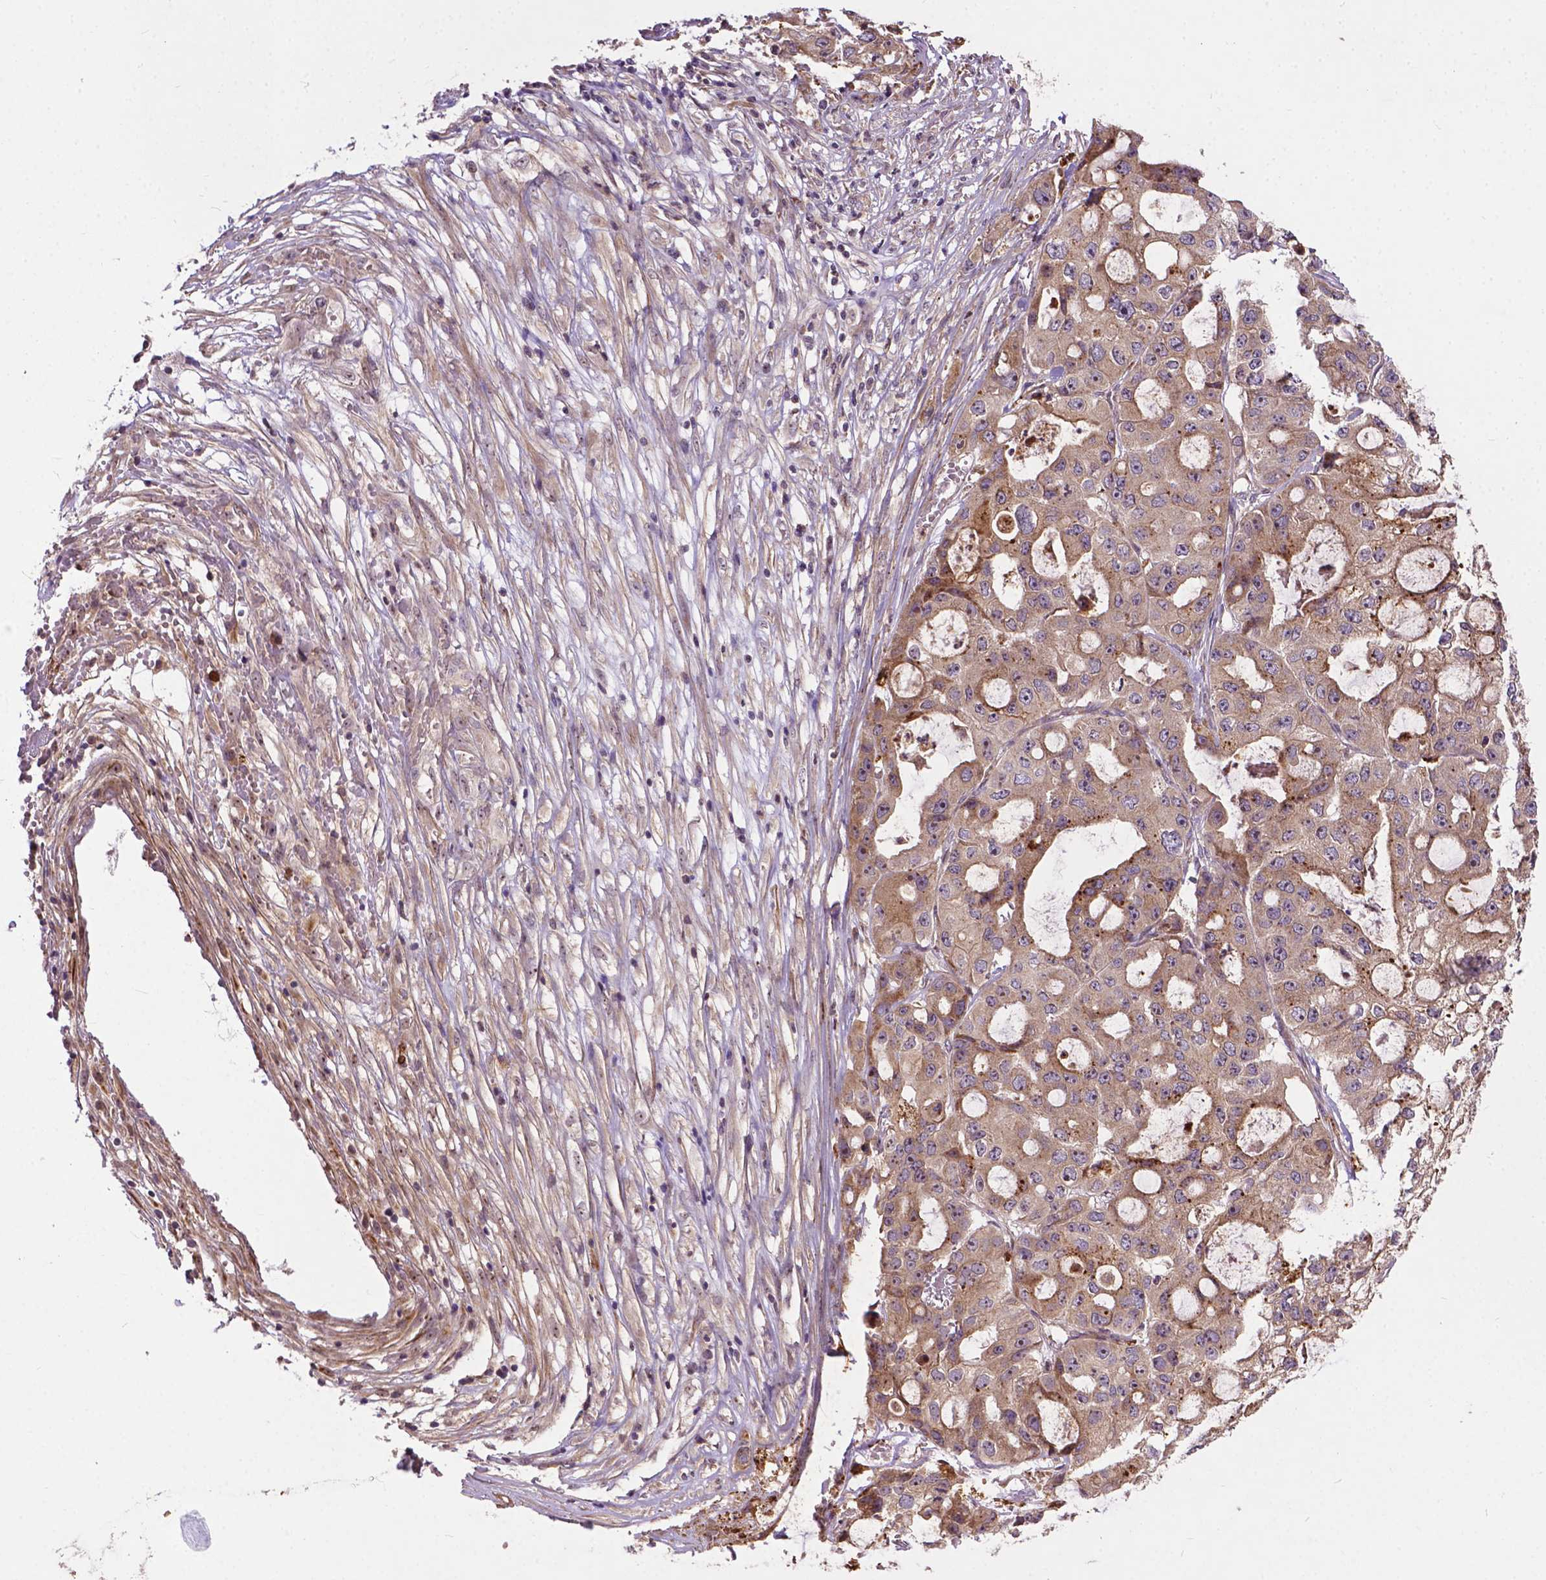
{"staining": {"intensity": "moderate", "quantity": "25%-75%", "location": "cytoplasmic/membranous,nuclear"}, "tissue": "ovarian cancer", "cell_type": "Tumor cells", "image_type": "cancer", "snomed": [{"axis": "morphology", "description": "Cystadenocarcinoma, serous, NOS"}, {"axis": "topography", "description": "Ovary"}], "caption": "Ovarian serous cystadenocarcinoma was stained to show a protein in brown. There is medium levels of moderate cytoplasmic/membranous and nuclear expression in about 25%-75% of tumor cells. The staining is performed using DAB (3,3'-diaminobenzidine) brown chromogen to label protein expression. The nuclei are counter-stained blue using hematoxylin.", "gene": "PARP3", "patient": {"sex": "female", "age": 56}}